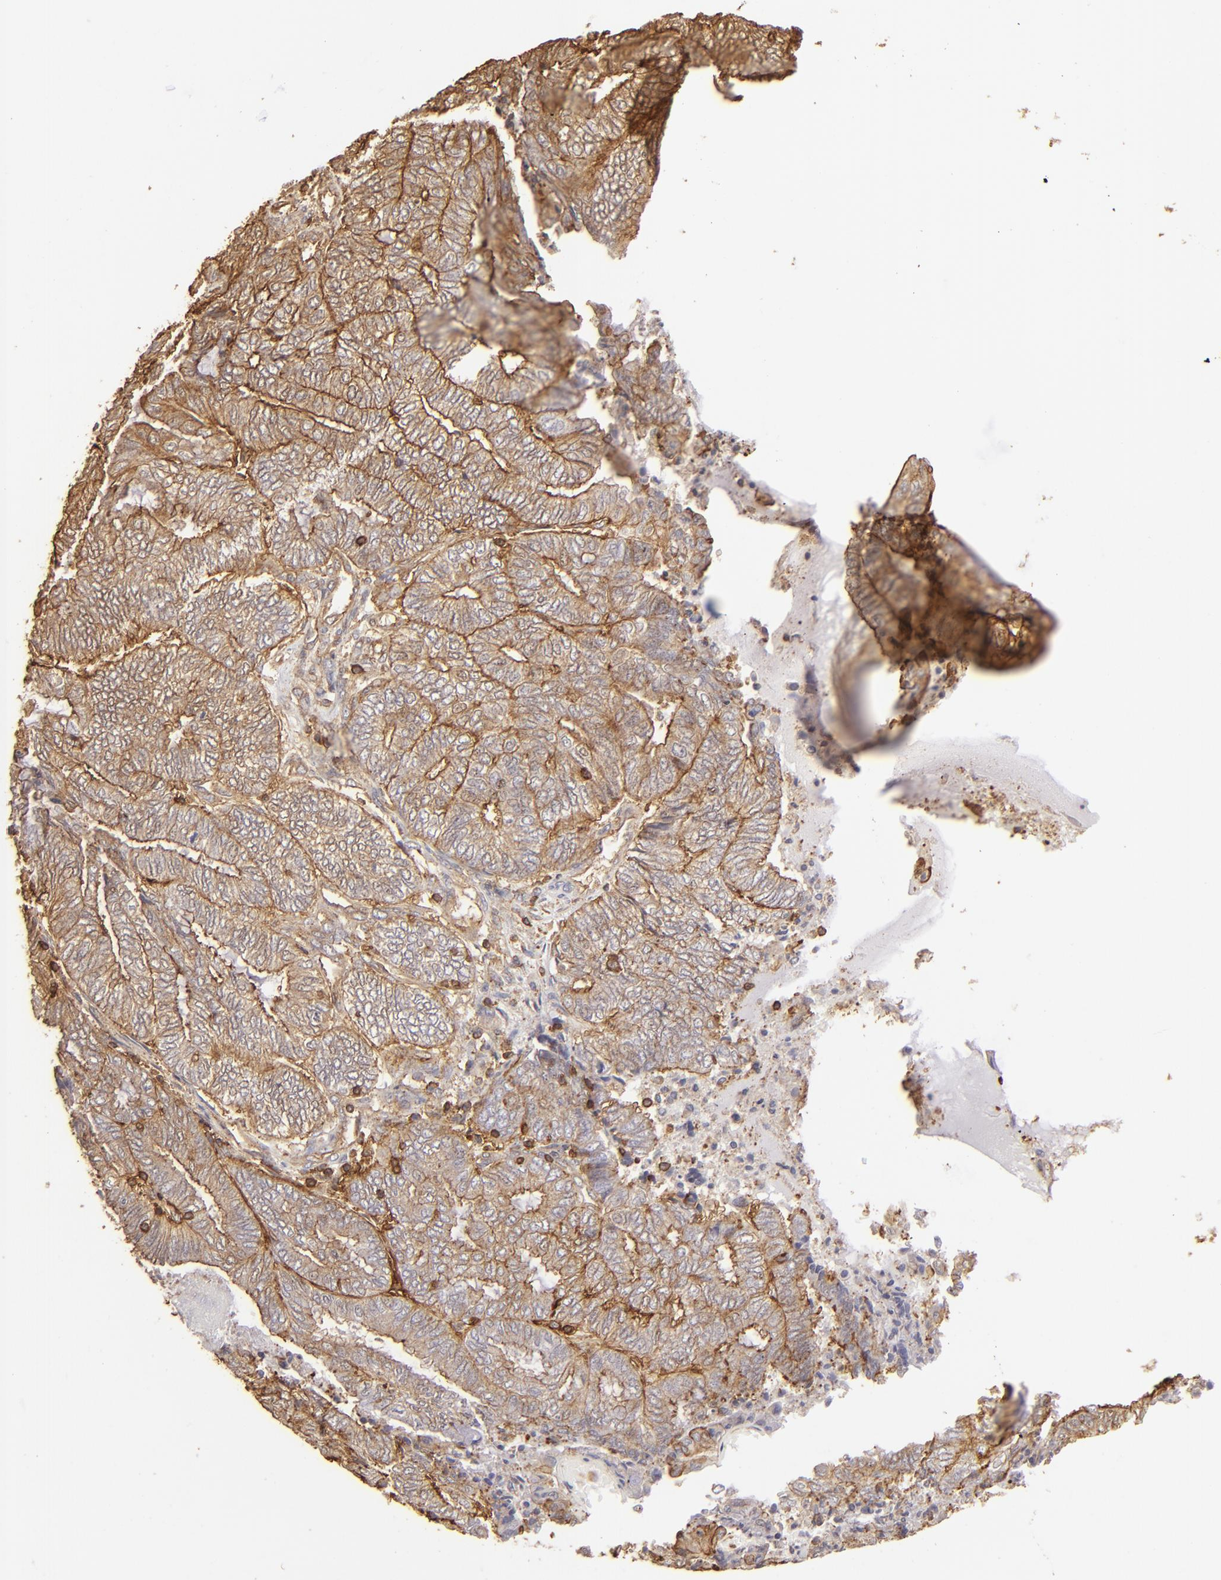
{"staining": {"intensity": "moderate", "quantity": ">75%", "location": "cytoplasmic/membranous"}, "tissue": "endometrial cancer", "cell_type": "Tumor cells", "image_type": "cancer", "snomed": [{"axis": "morphology", "description": "Adenocarcinoma, NOS"}, {"axis": "topography", "description": "Uterus"}, {"axis": "topography", "description": "Endometrium"}], "caption": "An immunohistochemistry photomicrograph of tumor tissue is shown. Protein staining in brown shows moderate cytoplasmic/membranous positivity in endometrial cancer within tumor cells.", "gene": "ACTB", "patient": {"sex": "female", "age": 70}}